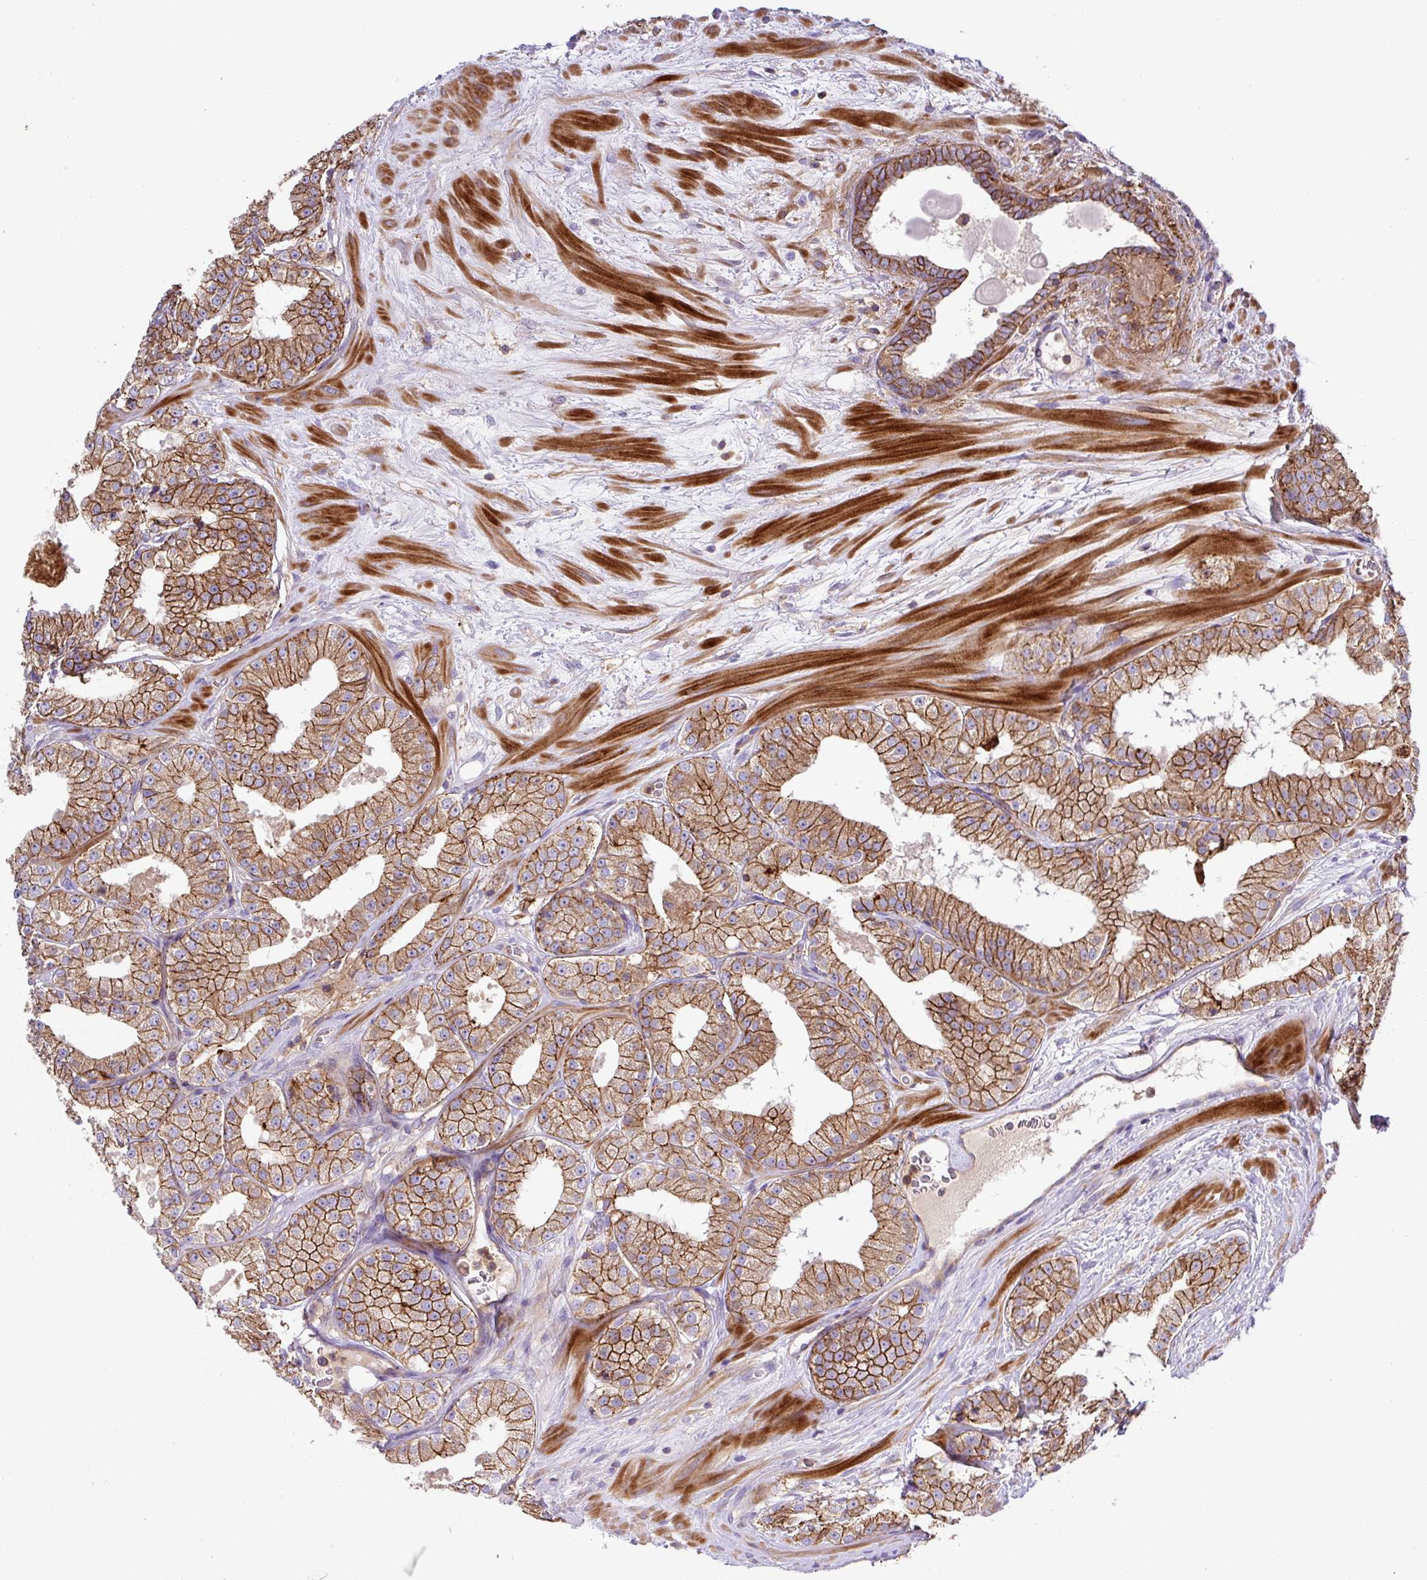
{"staining": {"intensity": "moderate", "quantity": ">75%", "location": "cytoplasmic/membranous"}, "tissue": "prostate cancer", "cell_type": "Tumor cells", "image_type": "cancer", "snomed": [{"axis": "morphology", "description": "Adenocarcinoma, High grade"}, {"axis": "topography", "description": "Prostate"}], "caption": "A brown stain shows moderate cytoplasmic/membranous expression of a protein in human prostate cancer tumor cells.", "gene": "RIC1", "patient": {"sex": "male", "age": 68}}